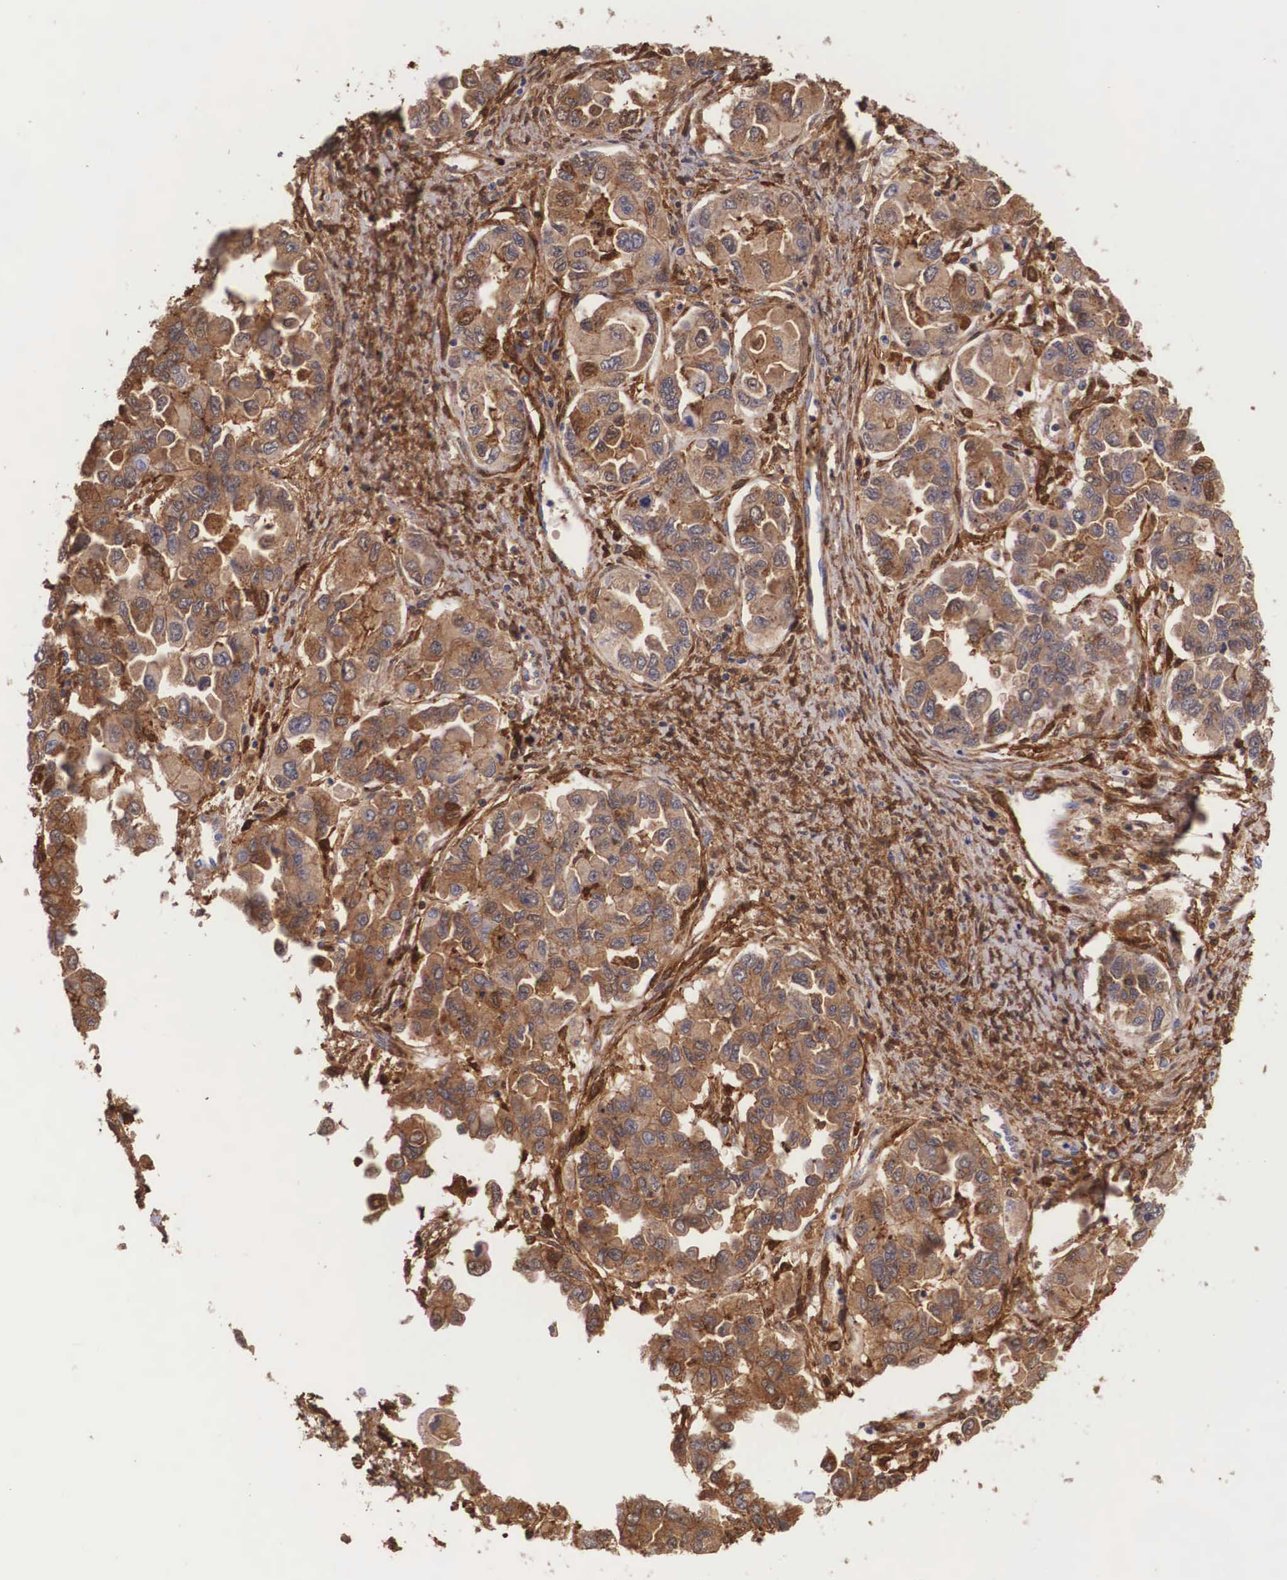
{"staining": {"intensity": "moderate", "quantity": ">75%", "location": "cytoplasmic/membranous"}, "tissue": "ovarian cancer", "cell_type": "Tumor cells", "image_type": "cancer", "snomed": [{"axis": "morphology", "description": "Cystadenocarcinoma, serous, NOS"}, {"axis": "topography", "description": "Ovary"}], "caption": "A high-resolution image shows immunohistochemistry staining of ovarian cancer, which exhibits moderate cytoplasmic/membranous expression in approximately >75% of tumor cells.", "gene": "LGALS1", "patient": {"sex": "female", "age": 84}}